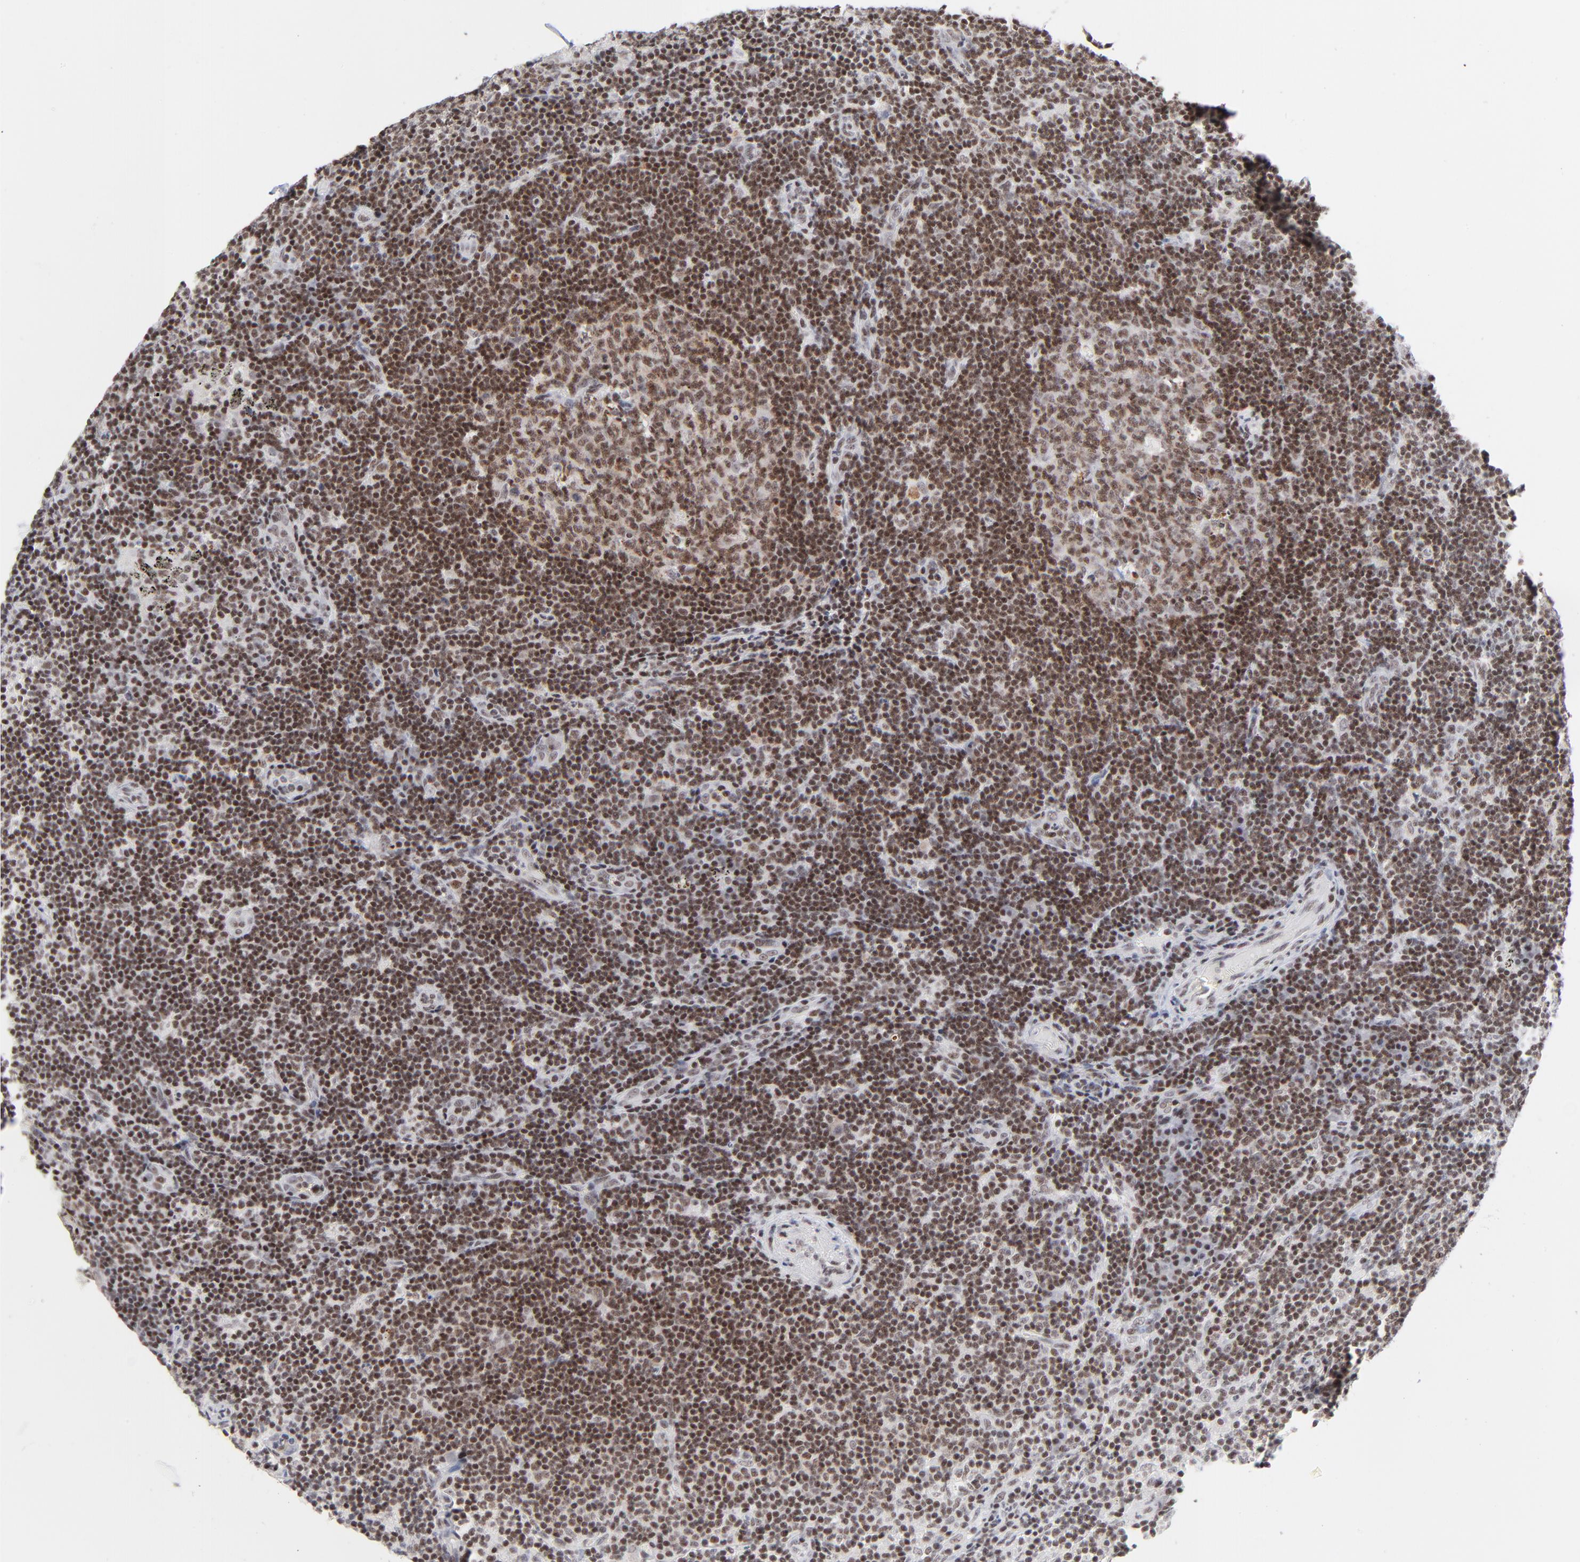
{"staining": {"intensity": "moderate", "quantity": ">75%", "location": "nuclear"}, "tissue": "lymph node", "cell_type": "Germinal center cells", "image_type": "normal", "snomed": [{"axis": "morphology", "description": "Normal tissue, NOS"}, {"axis": "morphology", "description": "Squamous cell carcinoma, metastatic, NOS"}, {"axis": "topography", "description": "Lymph node"}], "caption": "Lymph node stained with IHC reveals moderate nuclear positivity in approximately >75% of germinal center cells.", "gene": "ZNF143", "patient": {"sex": "female", "age": 53}}